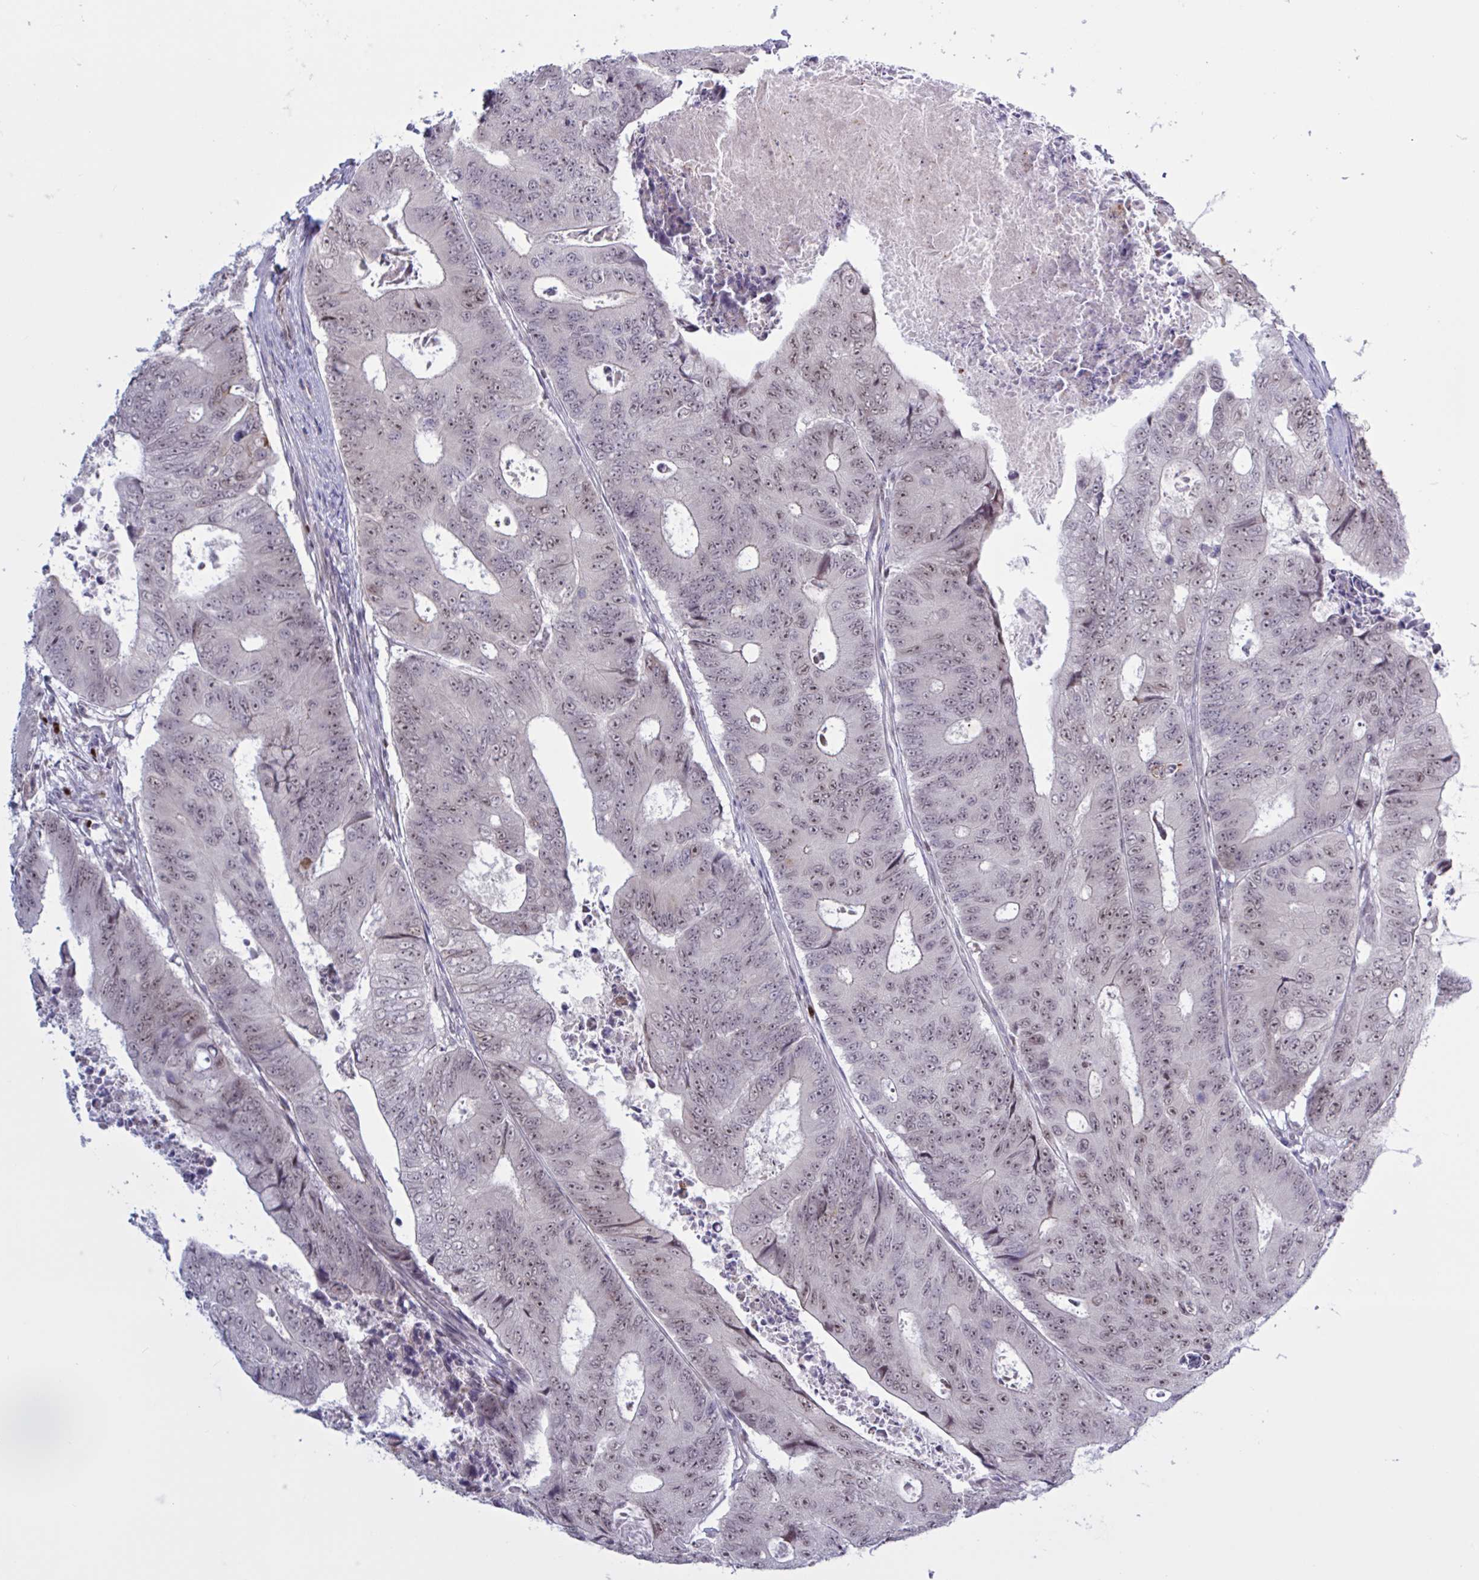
{"staining": {"intensity": "moderate", "quantity": "25%-75%", "location": "nuclear"}, "tissue": "colorectal cancer", "cell_type": "Tumor cells", "image_type": "cancer", "snomed": [{"axis": "morphology", "description": "Adenocarcinoma, NOS"}, {"axis": "topography", "description": "Colon"}], "caption": "An image showing moderate nuclear expression in about 25%-75% of tumor cells in adenocarcinoma (colorectal), as visualized by brown immunohistochemical staining.", "gene": "PRMT6", "patient": {"sex": "female", "age": 48}}